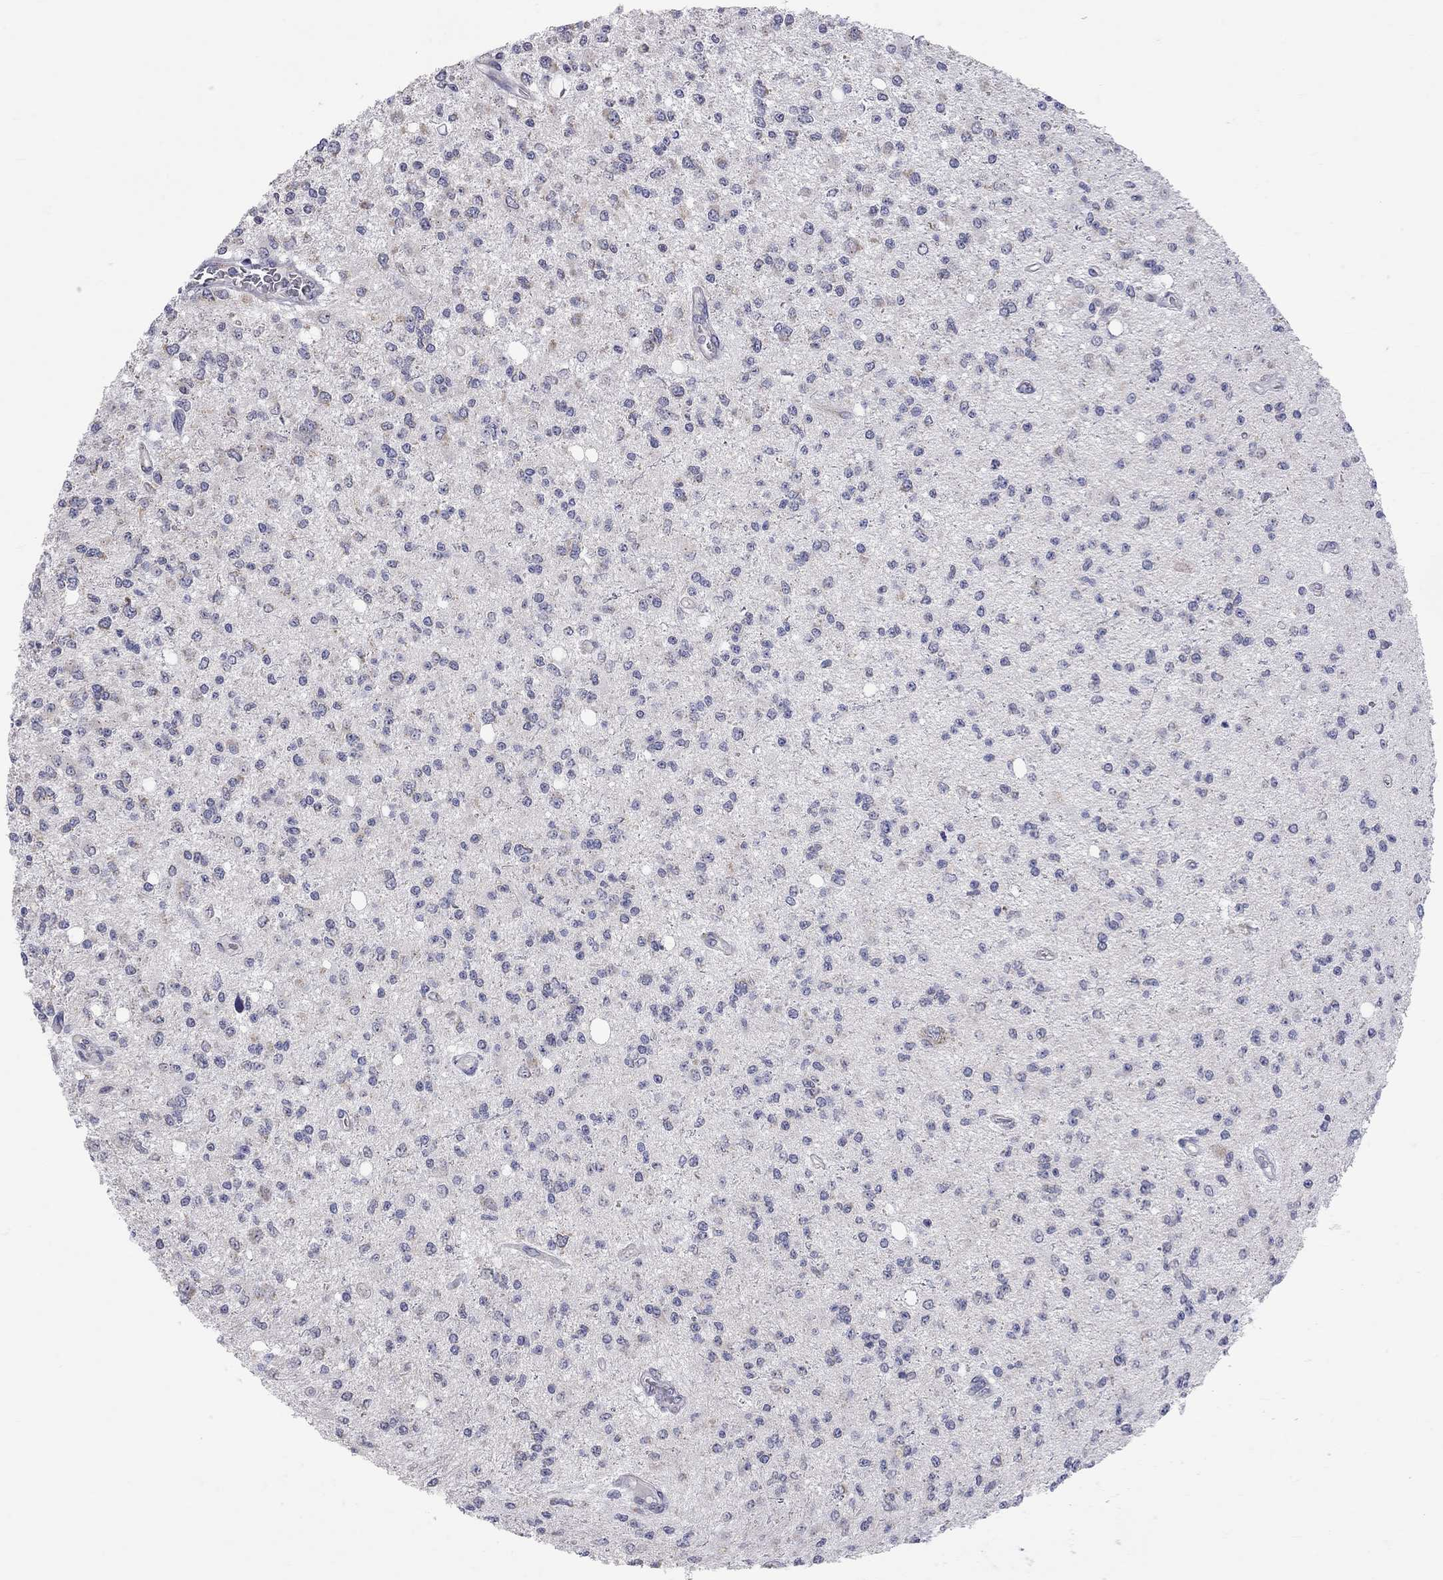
{"staining": {"intensity": "negative", "quantity": "none", "location": "none"}, "tissue": "glioma", "cell_type": "Tumor cells", "image_type": "cancer", "snomed": [{"axis": "morphology", "description": "Glioma, malignant, Low grade"}, {"axis": "topography", "description": "Brain"}], "caption": "Glioma was stained to show a protein in brown. There is no significant positivity in tumor cells.", "gene": "OPRK1", "patient": {"sex": "male", "age": 67}}